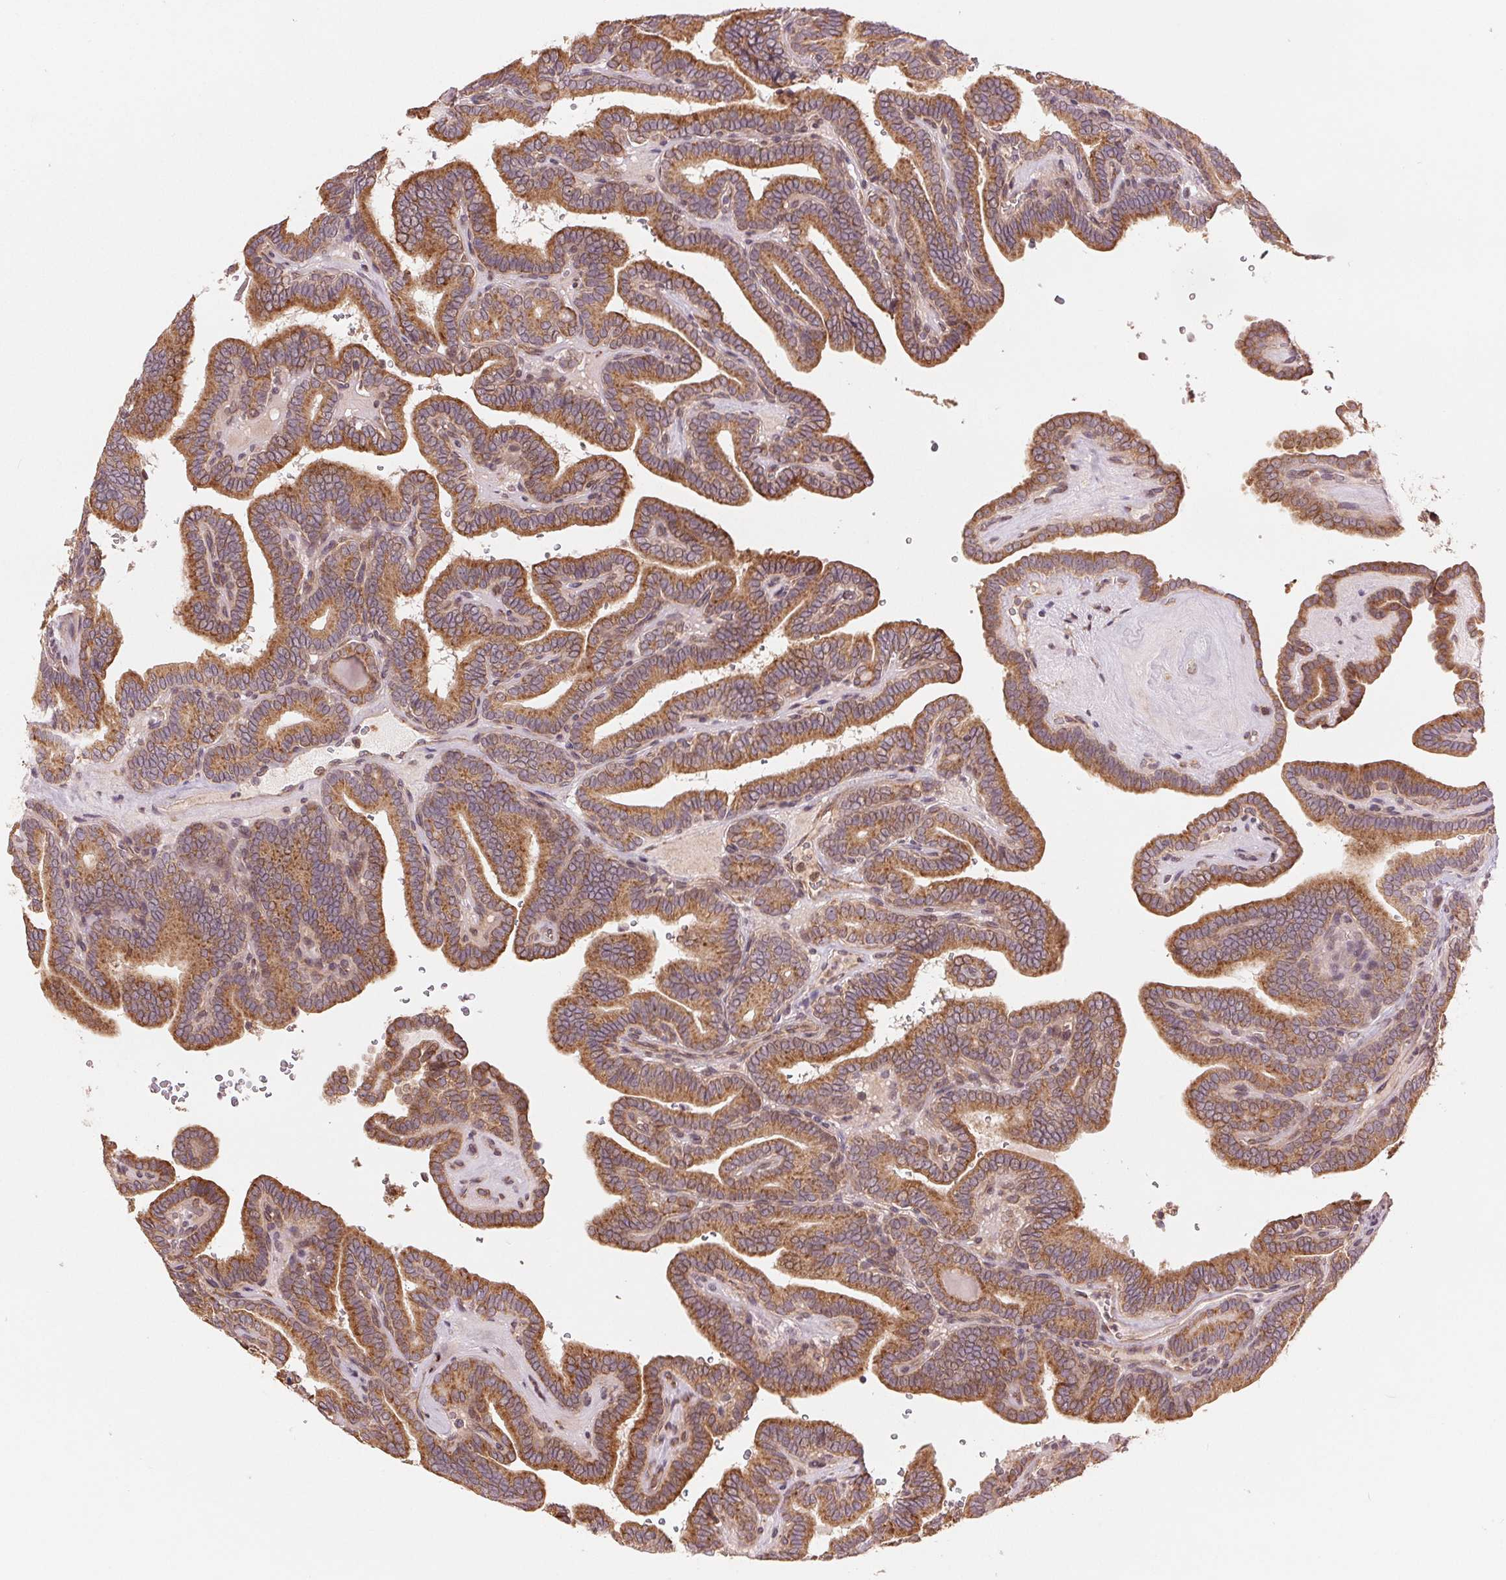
{"staining": {"intensity": "moderate", "quantity": ">75%", "location": "cytoplasmic/membranous"}, "tissue": "thyroid cancer", "cell_type": "Tumor cells", "image_type": "cancer", "snomed": [{"axis": "morphology", "description": "Papillary adenocarcinoma, NOS"}, {"axis": "topography", "description": "Thyroid gland"}], "caption": "An immunohistochemistry (IHC) image of tumor tissue is shown. Protein staining in brown shows moderate cytoplasmic/membranous positivity in thyroid papillary adenocarcinoma within tumor cells.", "gene": "SLC20A1", "patient": {"sex": "female", "age": 21}}